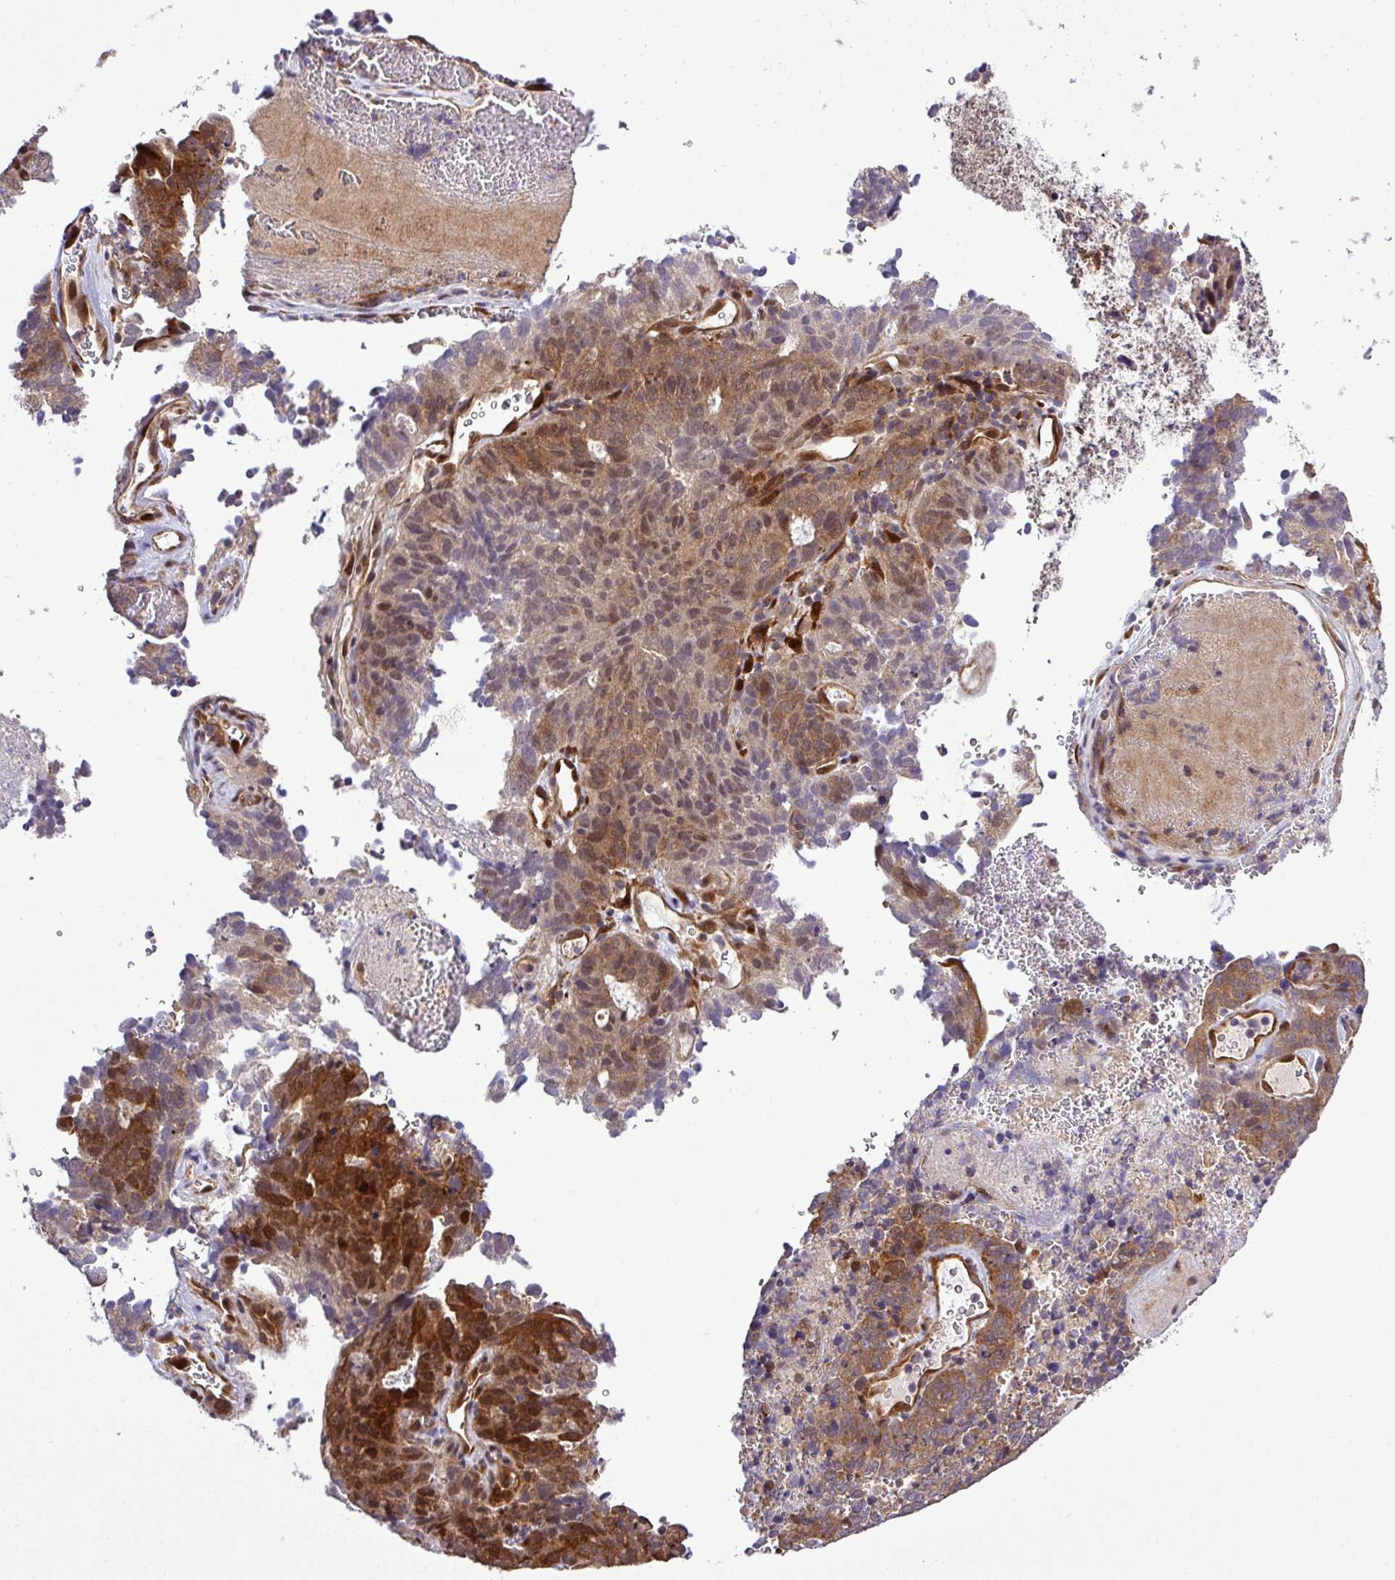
{"staining": {"intensity": "moderate", "quantity": ">75%", "location": "cytoplasmic/membranous,nuclear"}, "tissue": "cervical cancer", "cell_type": "Tumor cells", "image_type": "cancer", "snomed": [{"axis": "morphology", "description": "Adenocarcinoma, NOS"}, {"axis": "topography", "description": "Cervix"}], "caption": "Immunohistochemical staining of cervical adenocarcinoma shows medium levels of moderate cytoplasmic/membranous and nuclear protein staining in about >75% of tumor cells. Immunohistochemistry (ihc) stains the protein in brown and the nuclei are stained blue.", "gene": "CARHSP1", "patient": {"sex": "female", "age": 38}}